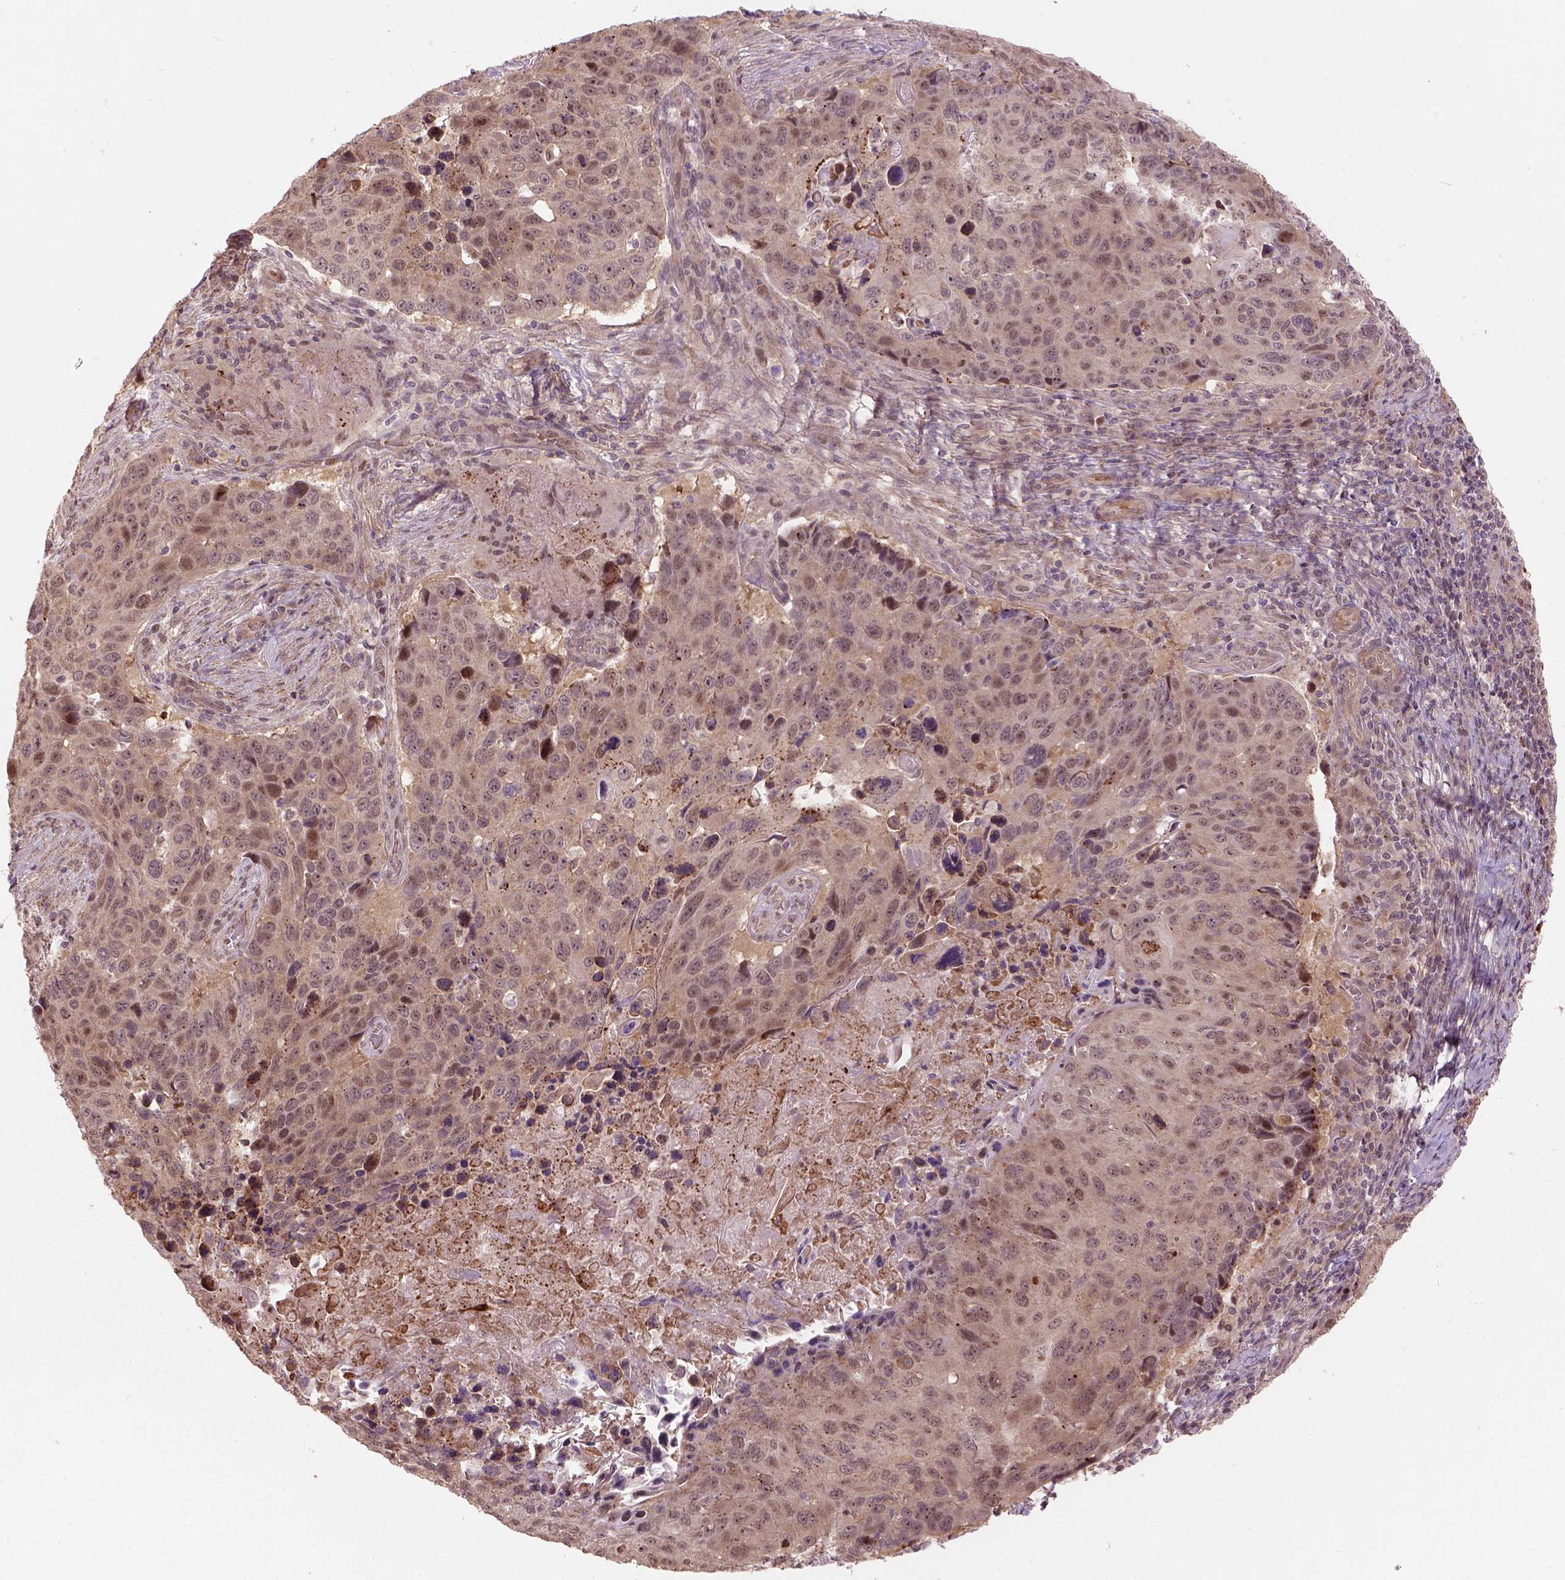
{"staining": {"intensity": "moderate", "quantity": "25%-75%", "location": "cytoplasmic/membranous,nuclear"}, "tissue": "lung cancer", "cell_type": "Tumor cells", "image_type": "cancer", "snomed": [{"axis": "morphology", "description": "Squamous cell carcinoma, NOS"}, {"axis": "topography", "description": "Lung"}], "caption": "Protein expression analysis of lung cancer displays moderate cytoplasmic/membranous and nuclear staining in approximately 25%-75% of tumor cells.", "gene": "PSMD11", "patient": {"sex": "male", "age": 68}}